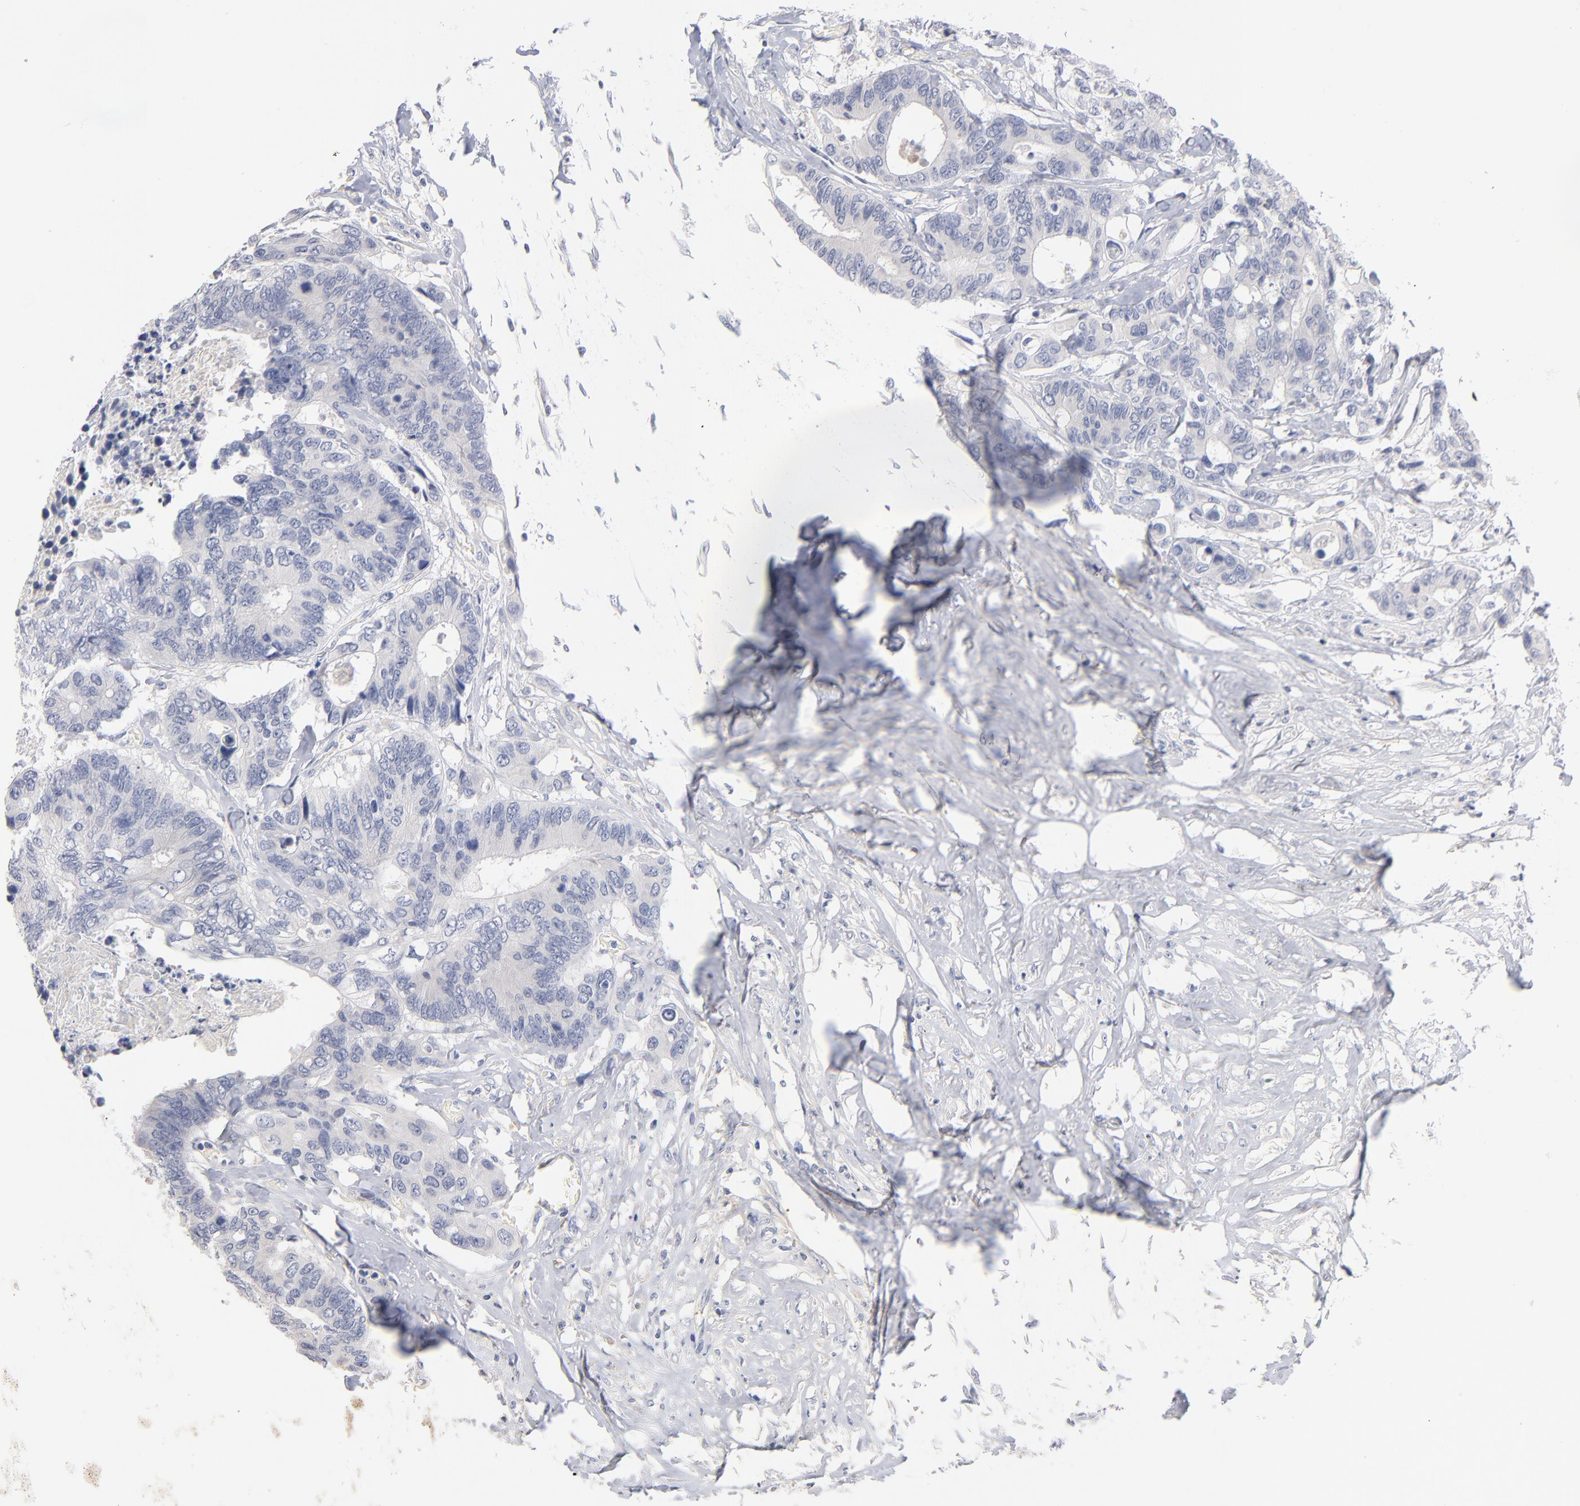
{"staining": {"intensity": "negative", "quantity": "none", "location": "none"}, "tissue": "colorectal cancer", "cell_type": "Tumor cells", "image_type": "cancer", "snomed": [{"axis": "morphology", "description": "Adenocarcinoma, NOS"}, {"axis": "topography", "description": "Rectum"}], "caption": "The image exhibits no significant positivity in tumor cells of colorectal cancer (adenocarcinoma). The staining is performed using DAB brown chromogen with nuclei counter-stained in using hematoxylin.", "gene": "F12", "patient": {"sex": "male", "age": 55}}